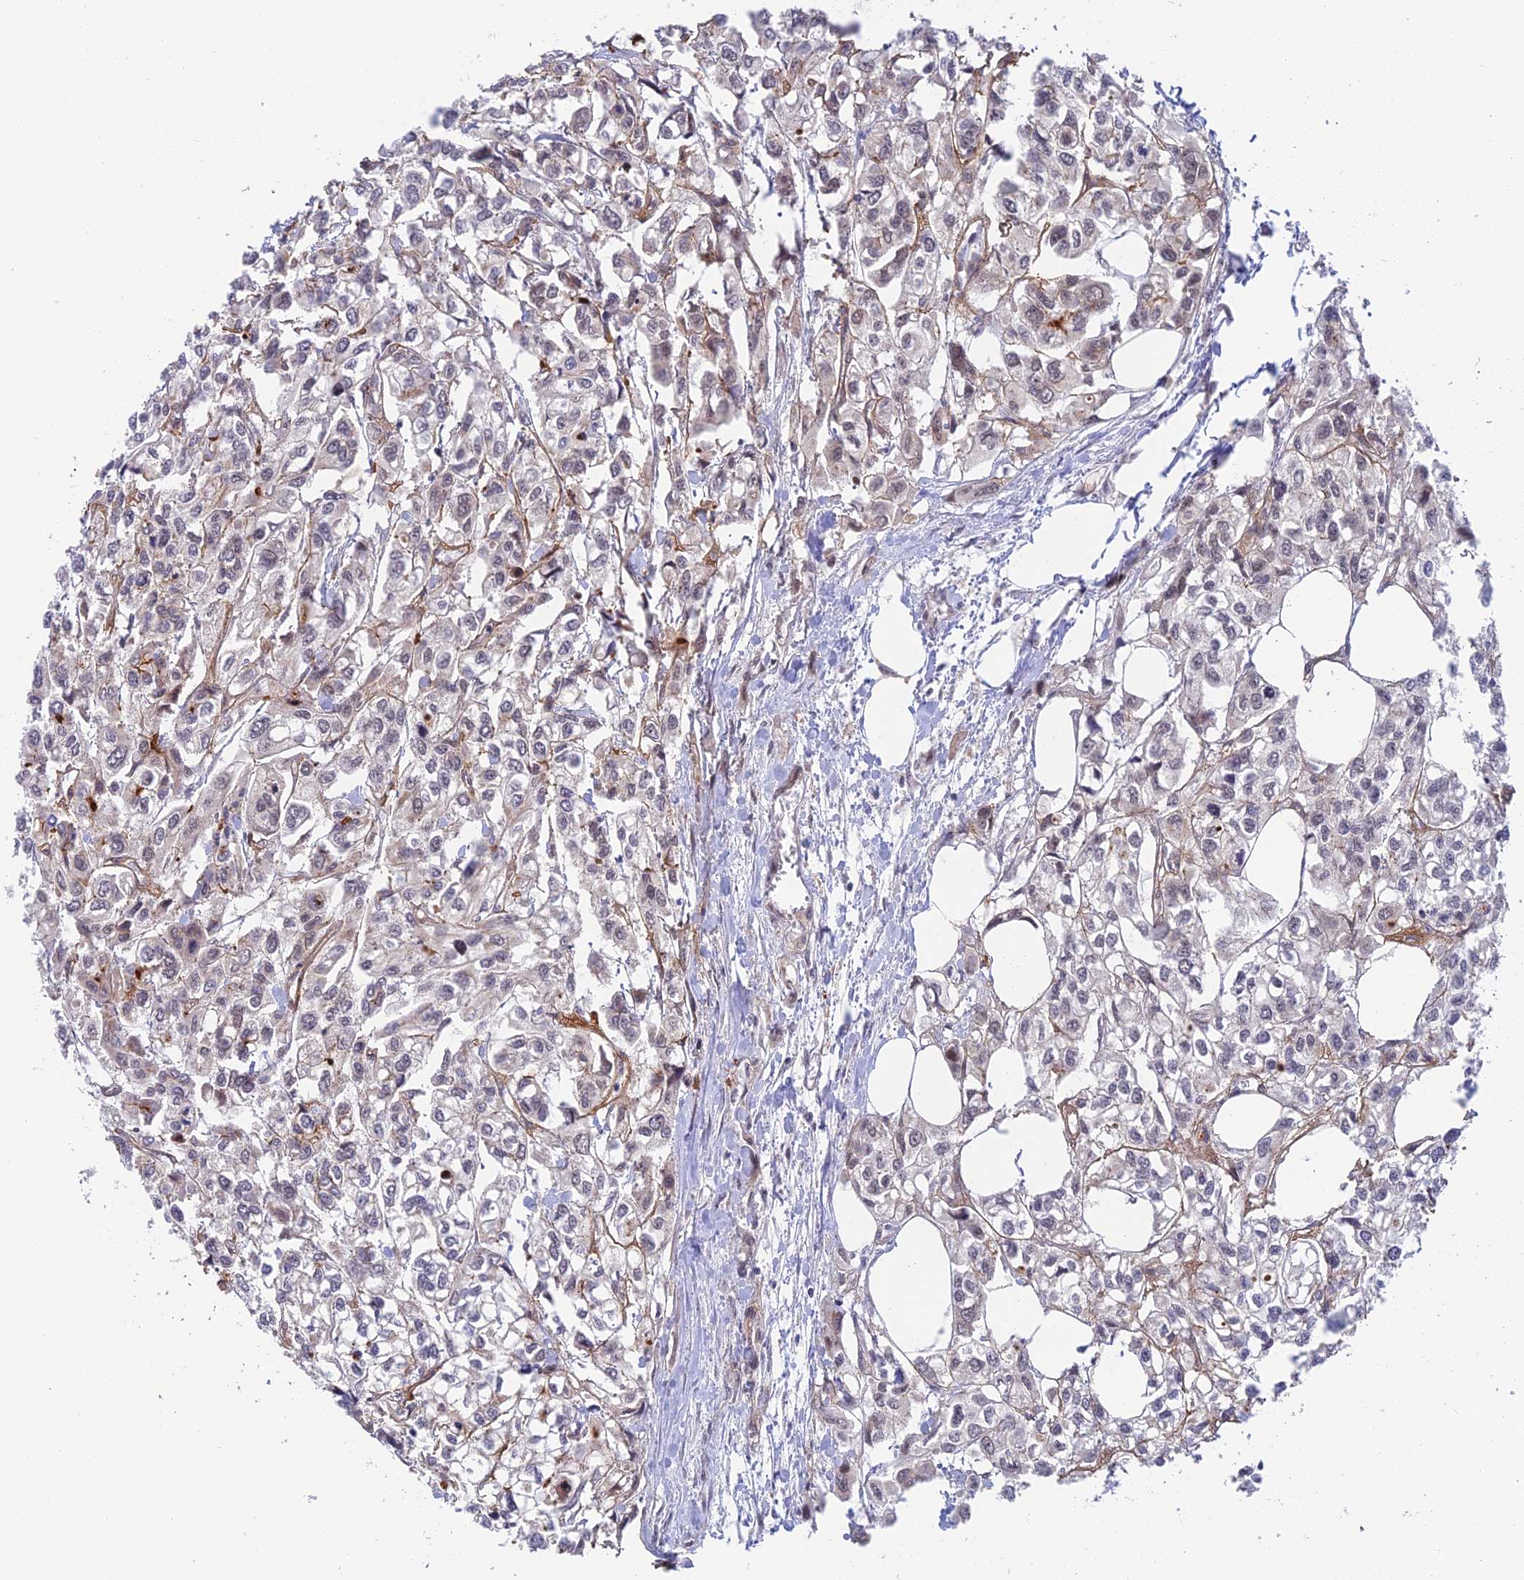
{"staining": {"intensity": "negative", "quantity": "none", "location": "none"}, "tissue": "urothelial cancer", "cell_type": "Tumor cells", "image_type": "cancer", "snomed": [{"axis": "morphology", "description": "Urothelial carcinoma, High grade"}, {"axis": "topography", "description": "Urinary bladder"}], "caption": "Urothelial cancer was stained to show a protein in brown. There is no significant staining in tumor cells.", "gene": "NSMCE1", "patient": {"sex": "male", "age": 67}}